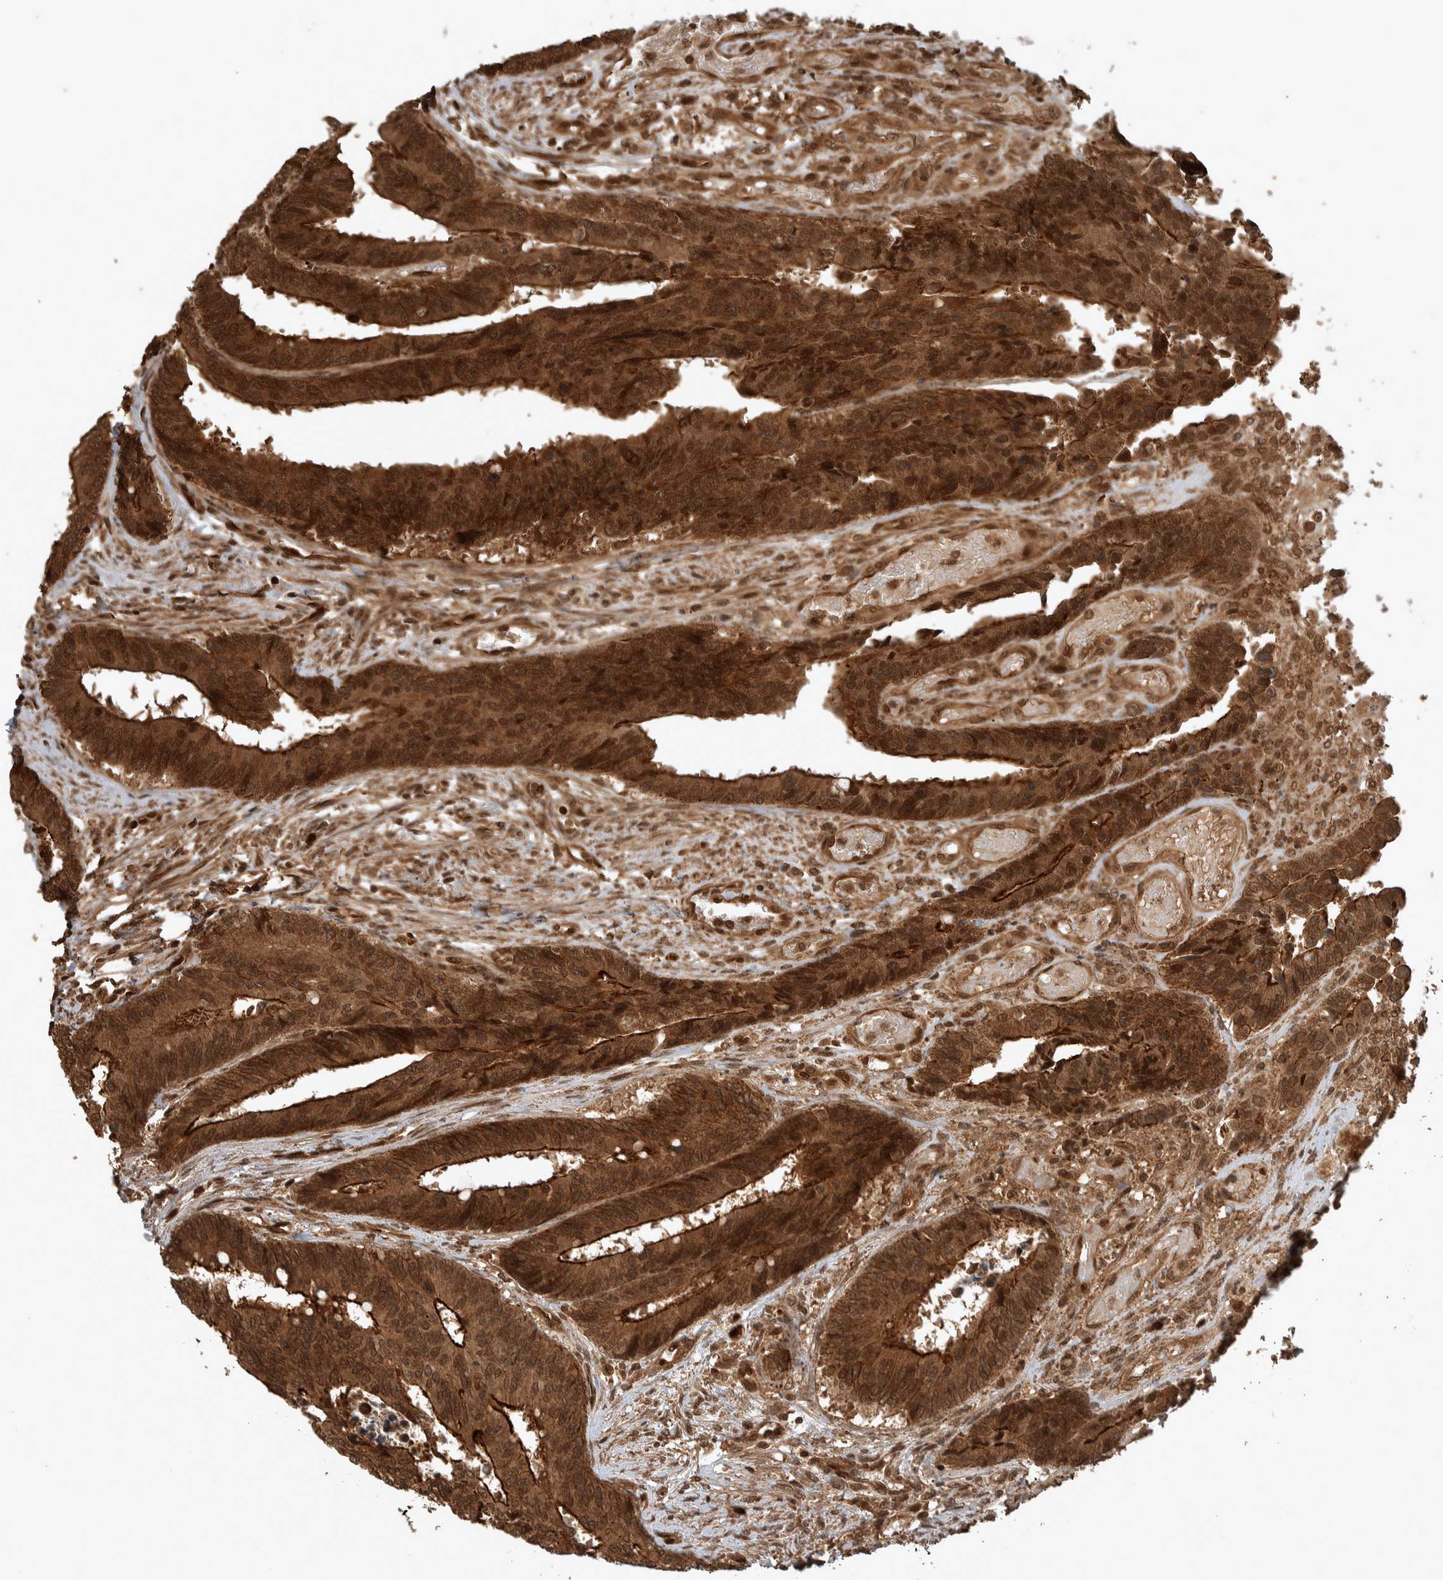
{"staining": {"intensity": "moderate", "quantity": ">75%", "location": "cytoplasmic/membranous,nuclear"}, "tissue": "colorectal cancer", "cell_type": "Tumor cells", "image_type": "cancer", "snomed": [{"axis": "morphology", "description": "Adenocarcinoma, NOS"}, {"axis": "topography", "description": "Rectum"}], "caption": "Colorectal cancer (adenocarcinoma) stained for a protein displays moderate cytoplasmic/membranous and nuclear positivity in tumor cells. Nuclei are stained in blue.", "gene": "CNTROB", "patient": {"sex": "male", "age": 84}}